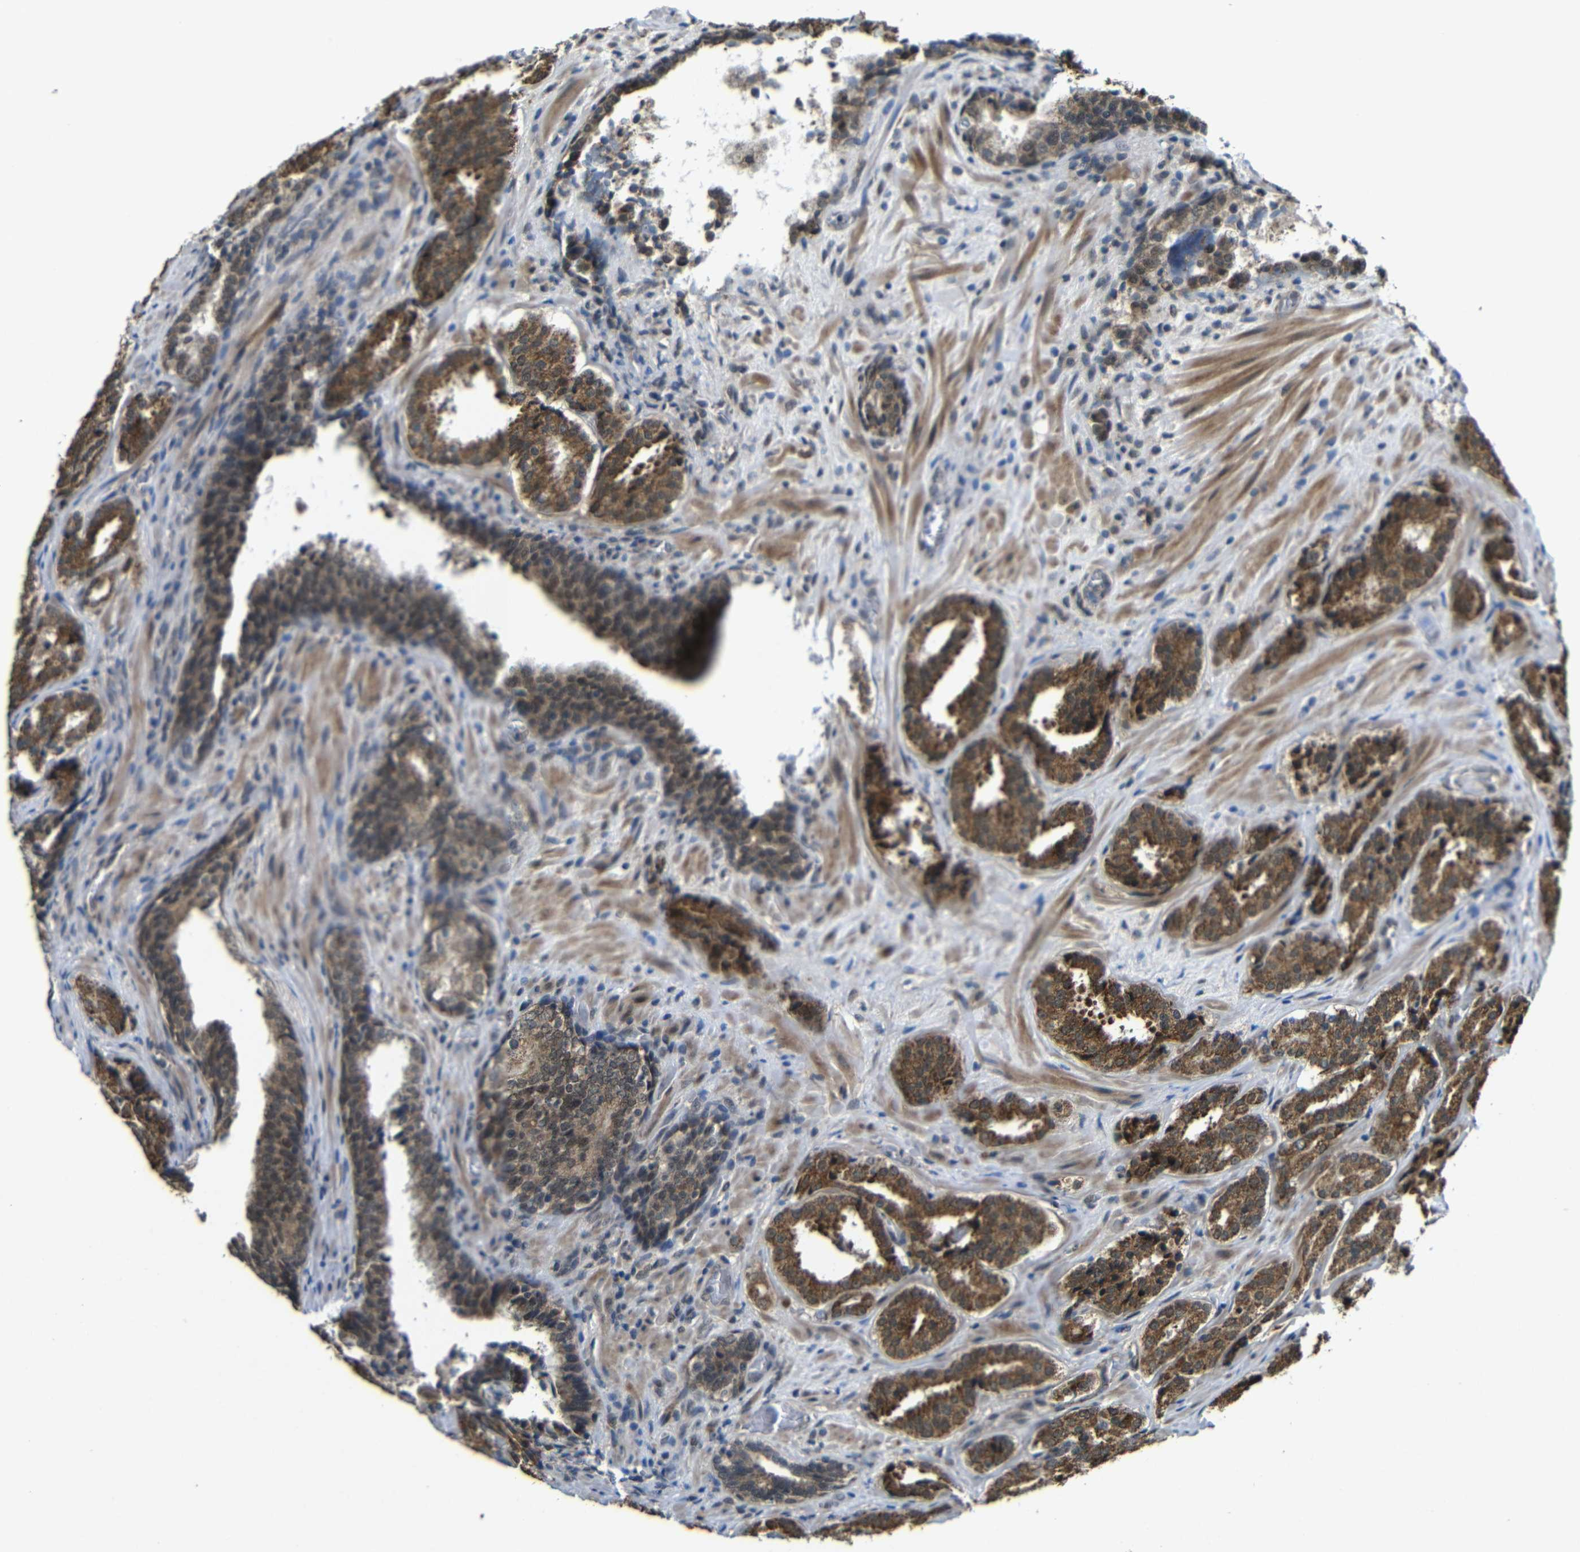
{"staining": {"intensity": "moderate", "quantity": ">75%", "location": "cytoplasmic/membranous"}, "tissue": "prostate cancer", "cell_type": "Tumor cells", "image_type": "cancer", "snomed": [{"axis": "morphology", "description": "Adenocarcinoma, High grade"}, {"axis": "topography", "description": "Prostate"}], "caption": "Immunohistochemistry (IHC) of prostate high-grade adenocarcinoma displays medium levels of moderate cytoplasmic/membranous positivity in about >75% of tumor cells.", "gene": "FAM172A", "patient": {"sex": "male", "age": 60}}